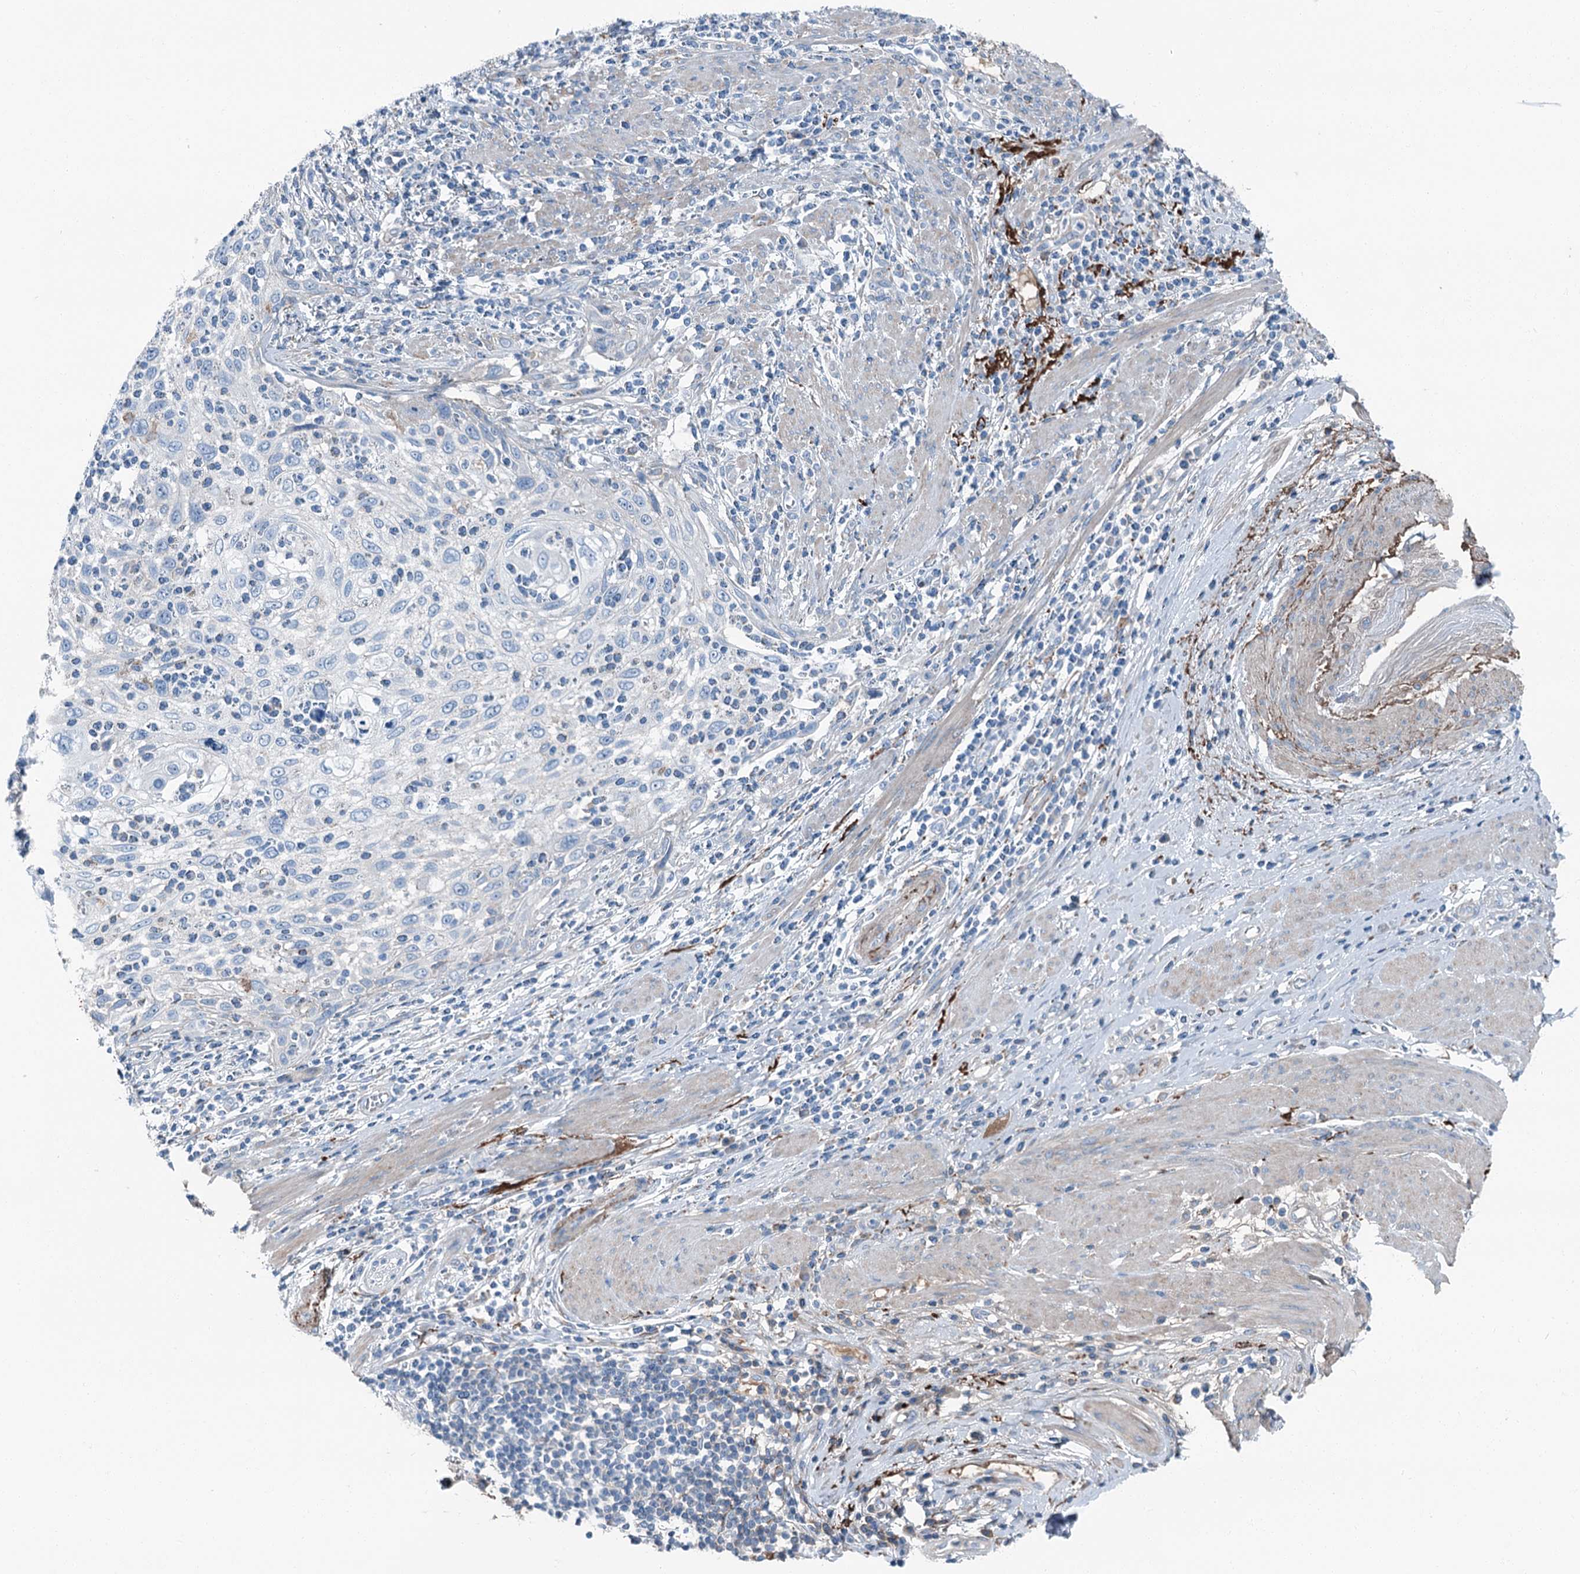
{"staining": {"intensity": "negative", "quantity": "none", "location": "none"}, "tissue": "cervical cancer", "cell_type": "Tumor cells", "image_type": "cancer", "snomed": [{"axis": "morphology", "description": "Squamous cell carcinoma, NOS"}, {"axis": "topography", "description": "Cervix"}], "caption": "Tumor cells are negative for protein expression in human squamous cell carcinoma (cervical).", "gene": "AXL", "patient": {"sex": "female", "age": 70}}